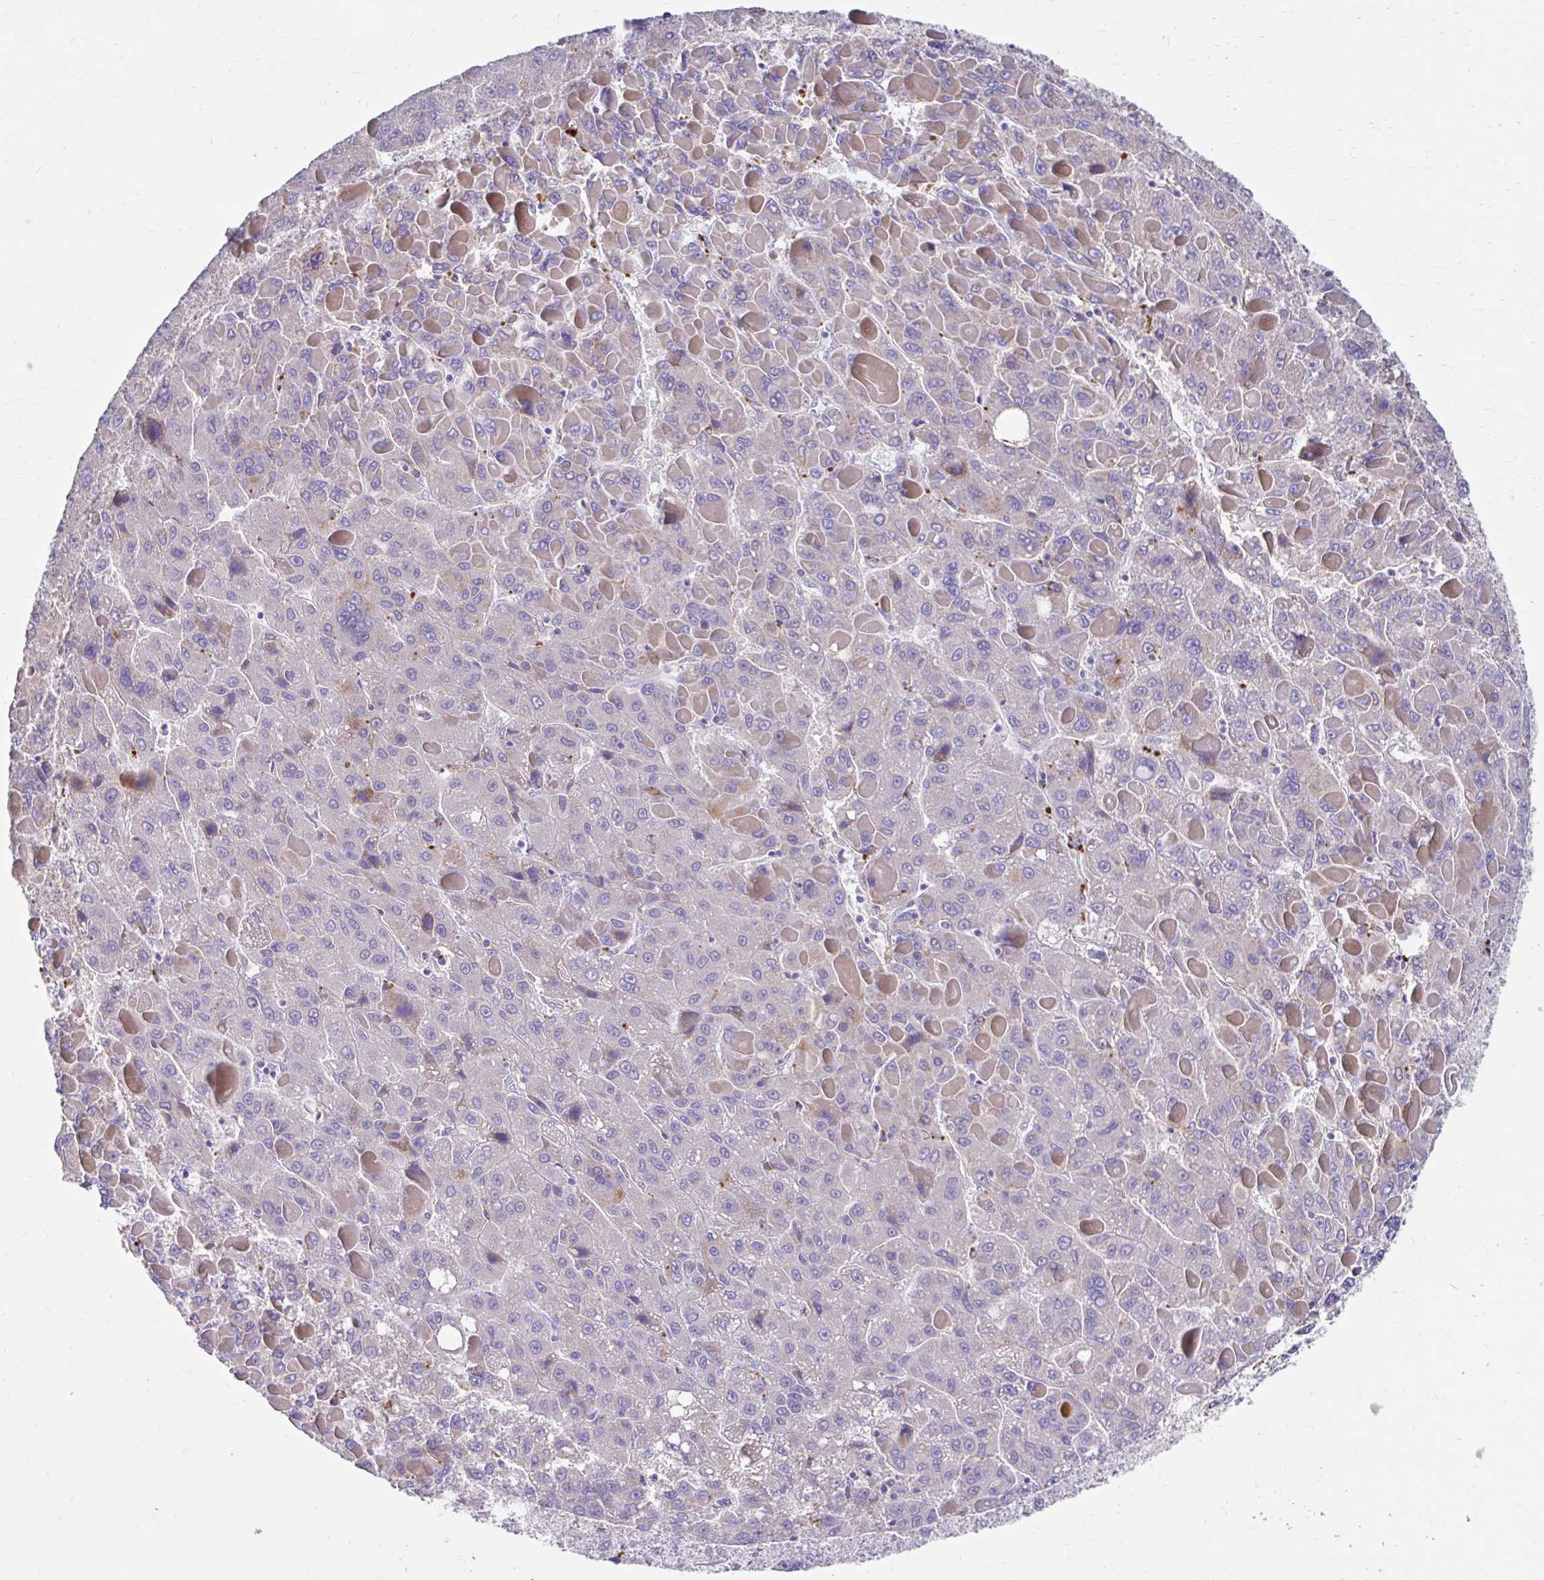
{"staining": {"intensity": "weak", "quantity": "25%-75%", "location": "cytoplasmic/membranous"}, "tissue": "liver cancer", "cell_type": "Tumor cells", "image_type": "cancer", "snomed": [{"axis": "morphology", "description": "Carcinoma, Hepatocellular, NOS"}, {"axis": "topography", "description": "Liver"}], "caption": "This is a histology image of immunohistochemistry staining of liver cancer, which shows weak positivity in the cytoplasmic/membranous of tumor cells.", "gene": "ZNF33A", "patient": {"sex": "female", "age": 82}}